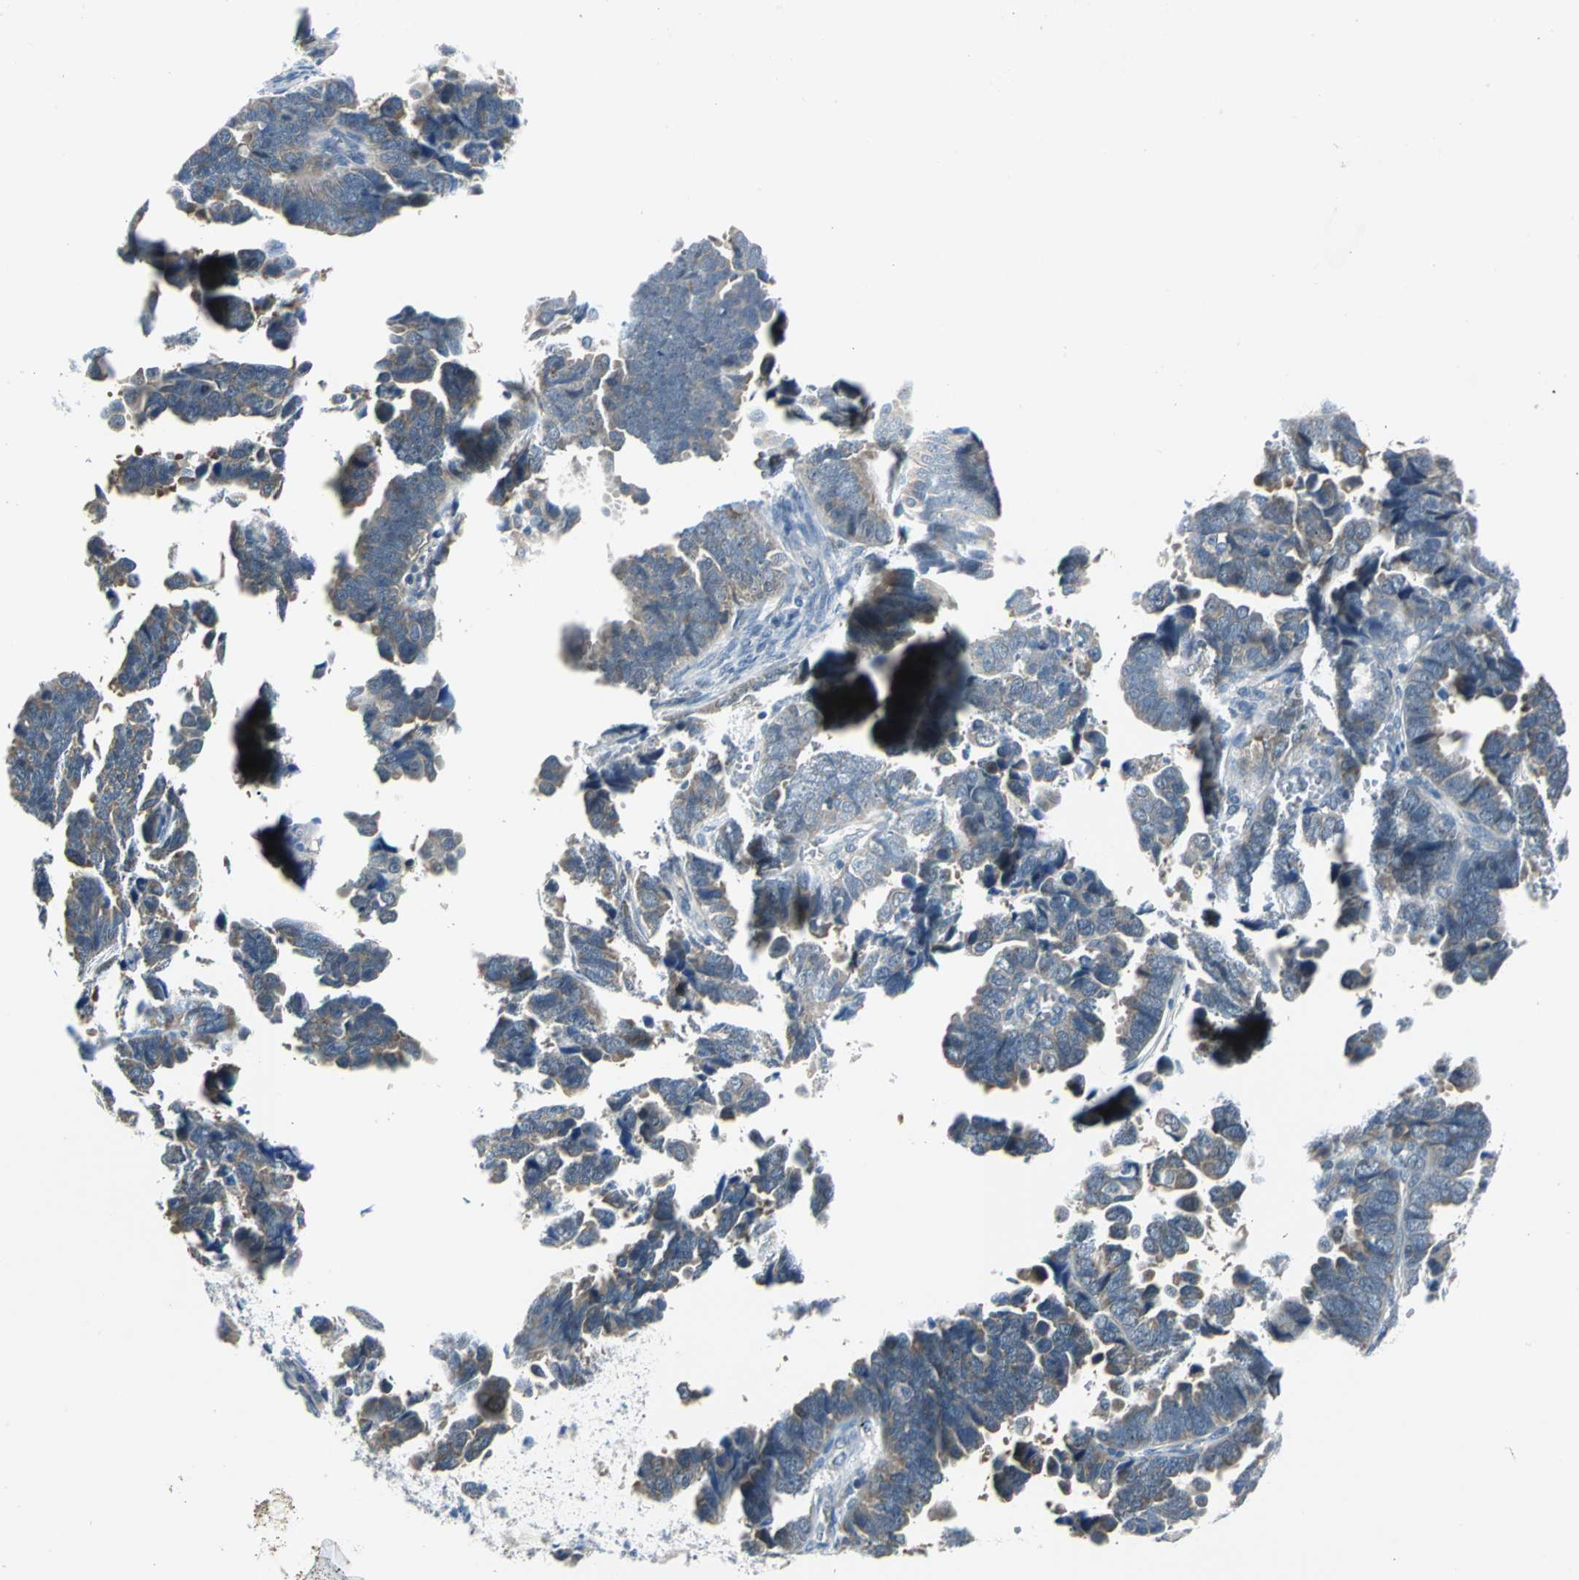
{"staining": {"intensity": "weak", "quantity": ">75%", "location": "cytoplasmic/membranous"}, "tissue": "endometrial cancer", "cell_type": "Tumor cells", "image_type": "cancer", "snomed": [{"axis": "morphology", "description": "Adenocarcinoma, NOS"}, {"axis": "topography", "description": "Endometrium"}], "caption": "Protein expression analysis of endometrial cancer reveals weak cytoplasmic/membranous positivity in approximately >75% of tumor cells. (Stains: DAB in brown, nuclei in blue, Microscopy: brightfield microscopy at high magnification).", "gene": "ZNF415", "patient": {"sex": "female", "age": 75}}